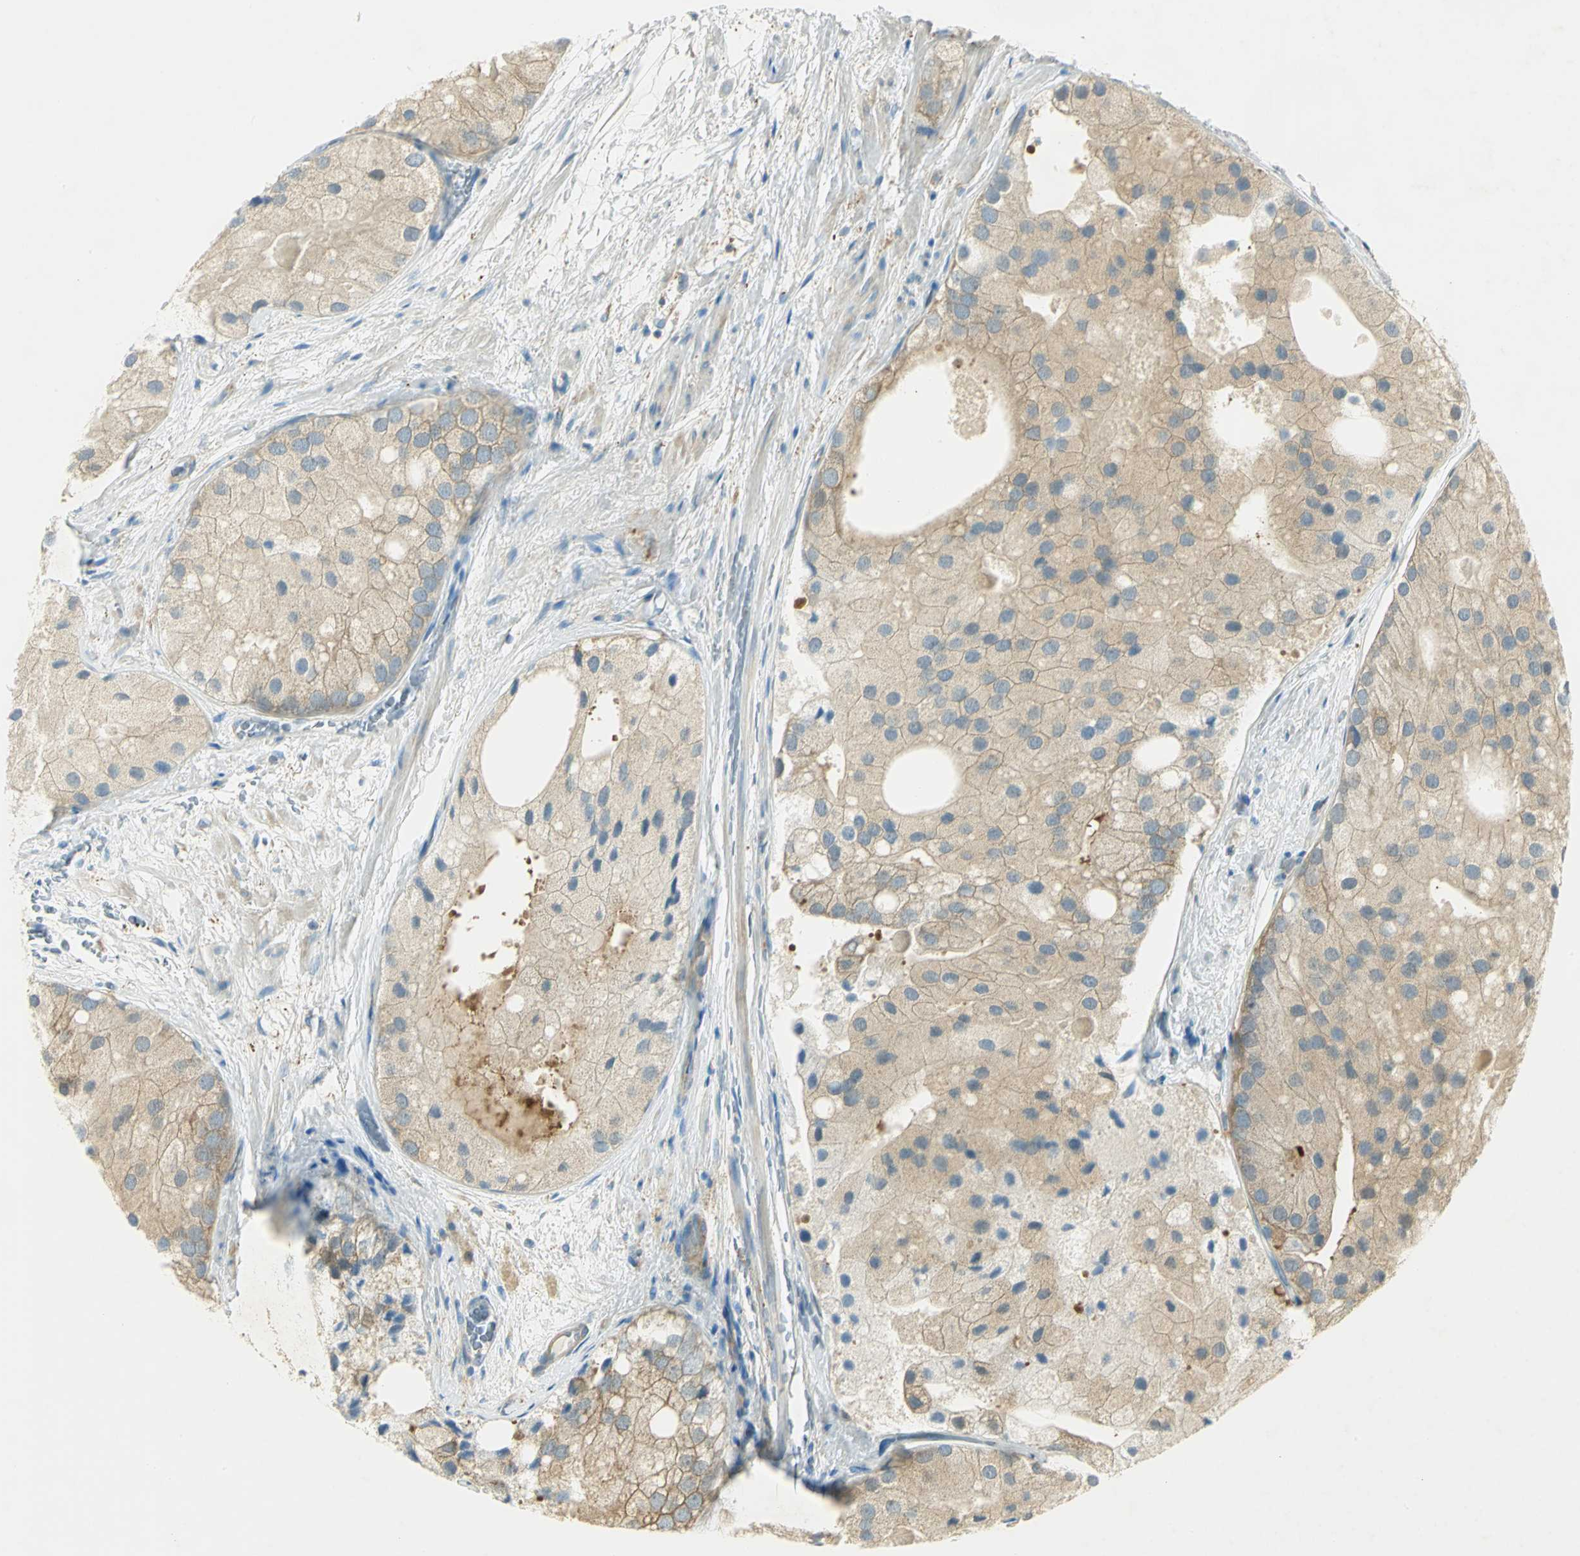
{"staining": {"intensity": "moderate", "quantity": ">75%", "location": "cytoplasmic/membranous"}, "tissue": "prostate cancer", "cell_type": "Tumor cells", "image_type": "cancer", "snomed": [{"axis": "morphology", "description": "Adenocarcinoma, Low grade"}, {"axis": "topography", "description": "Prostate"}], "caption": "This is a photomicrograph of IHC staining of low-grade adenocarcinoma (prostate), which shows moderate positivity in the cytoplasmic/membranous of tumor cells.", "gene": "TSC22D2", "patient": {"sex": "male", "age": 69}}